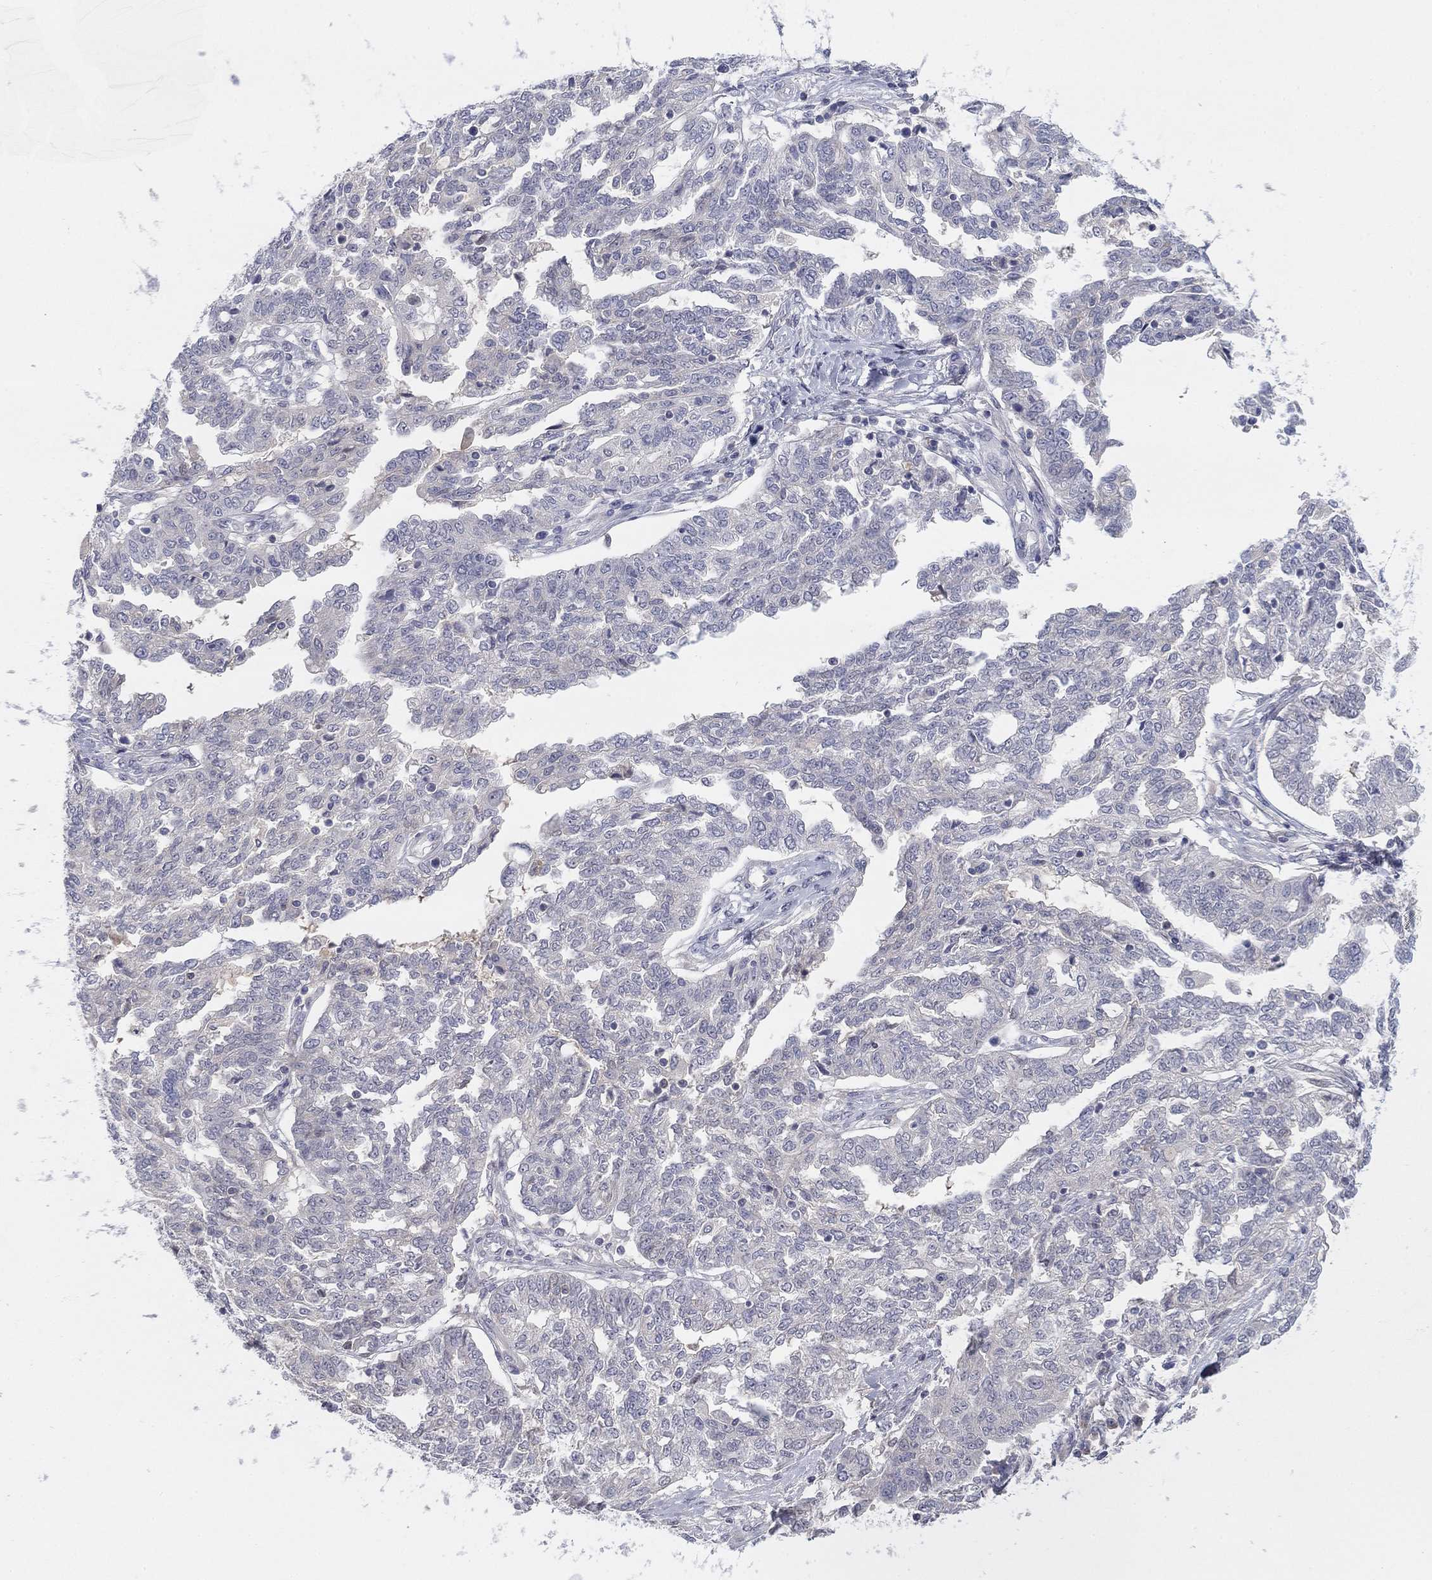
{"staining": {"intensity": "negative", "quantity": "none", "location": "none"}, "tissue": "ovarian cancer", "cell_type": "Tumor cells", "image_type": "cancer", "snomed": [{"axis": "morphology", "description": "Cystadenocarcinoma, serous, NOS"}, {"axis": "topography", "description": "Ovary"}], "caption": "Immunohistochemistry photomicrograph of human ovarian cancer stained for a protein (brown), which reveals no staining in tumor cells.", "gene": "AMN1", "patient": {"sex": "female", "age": 67}}